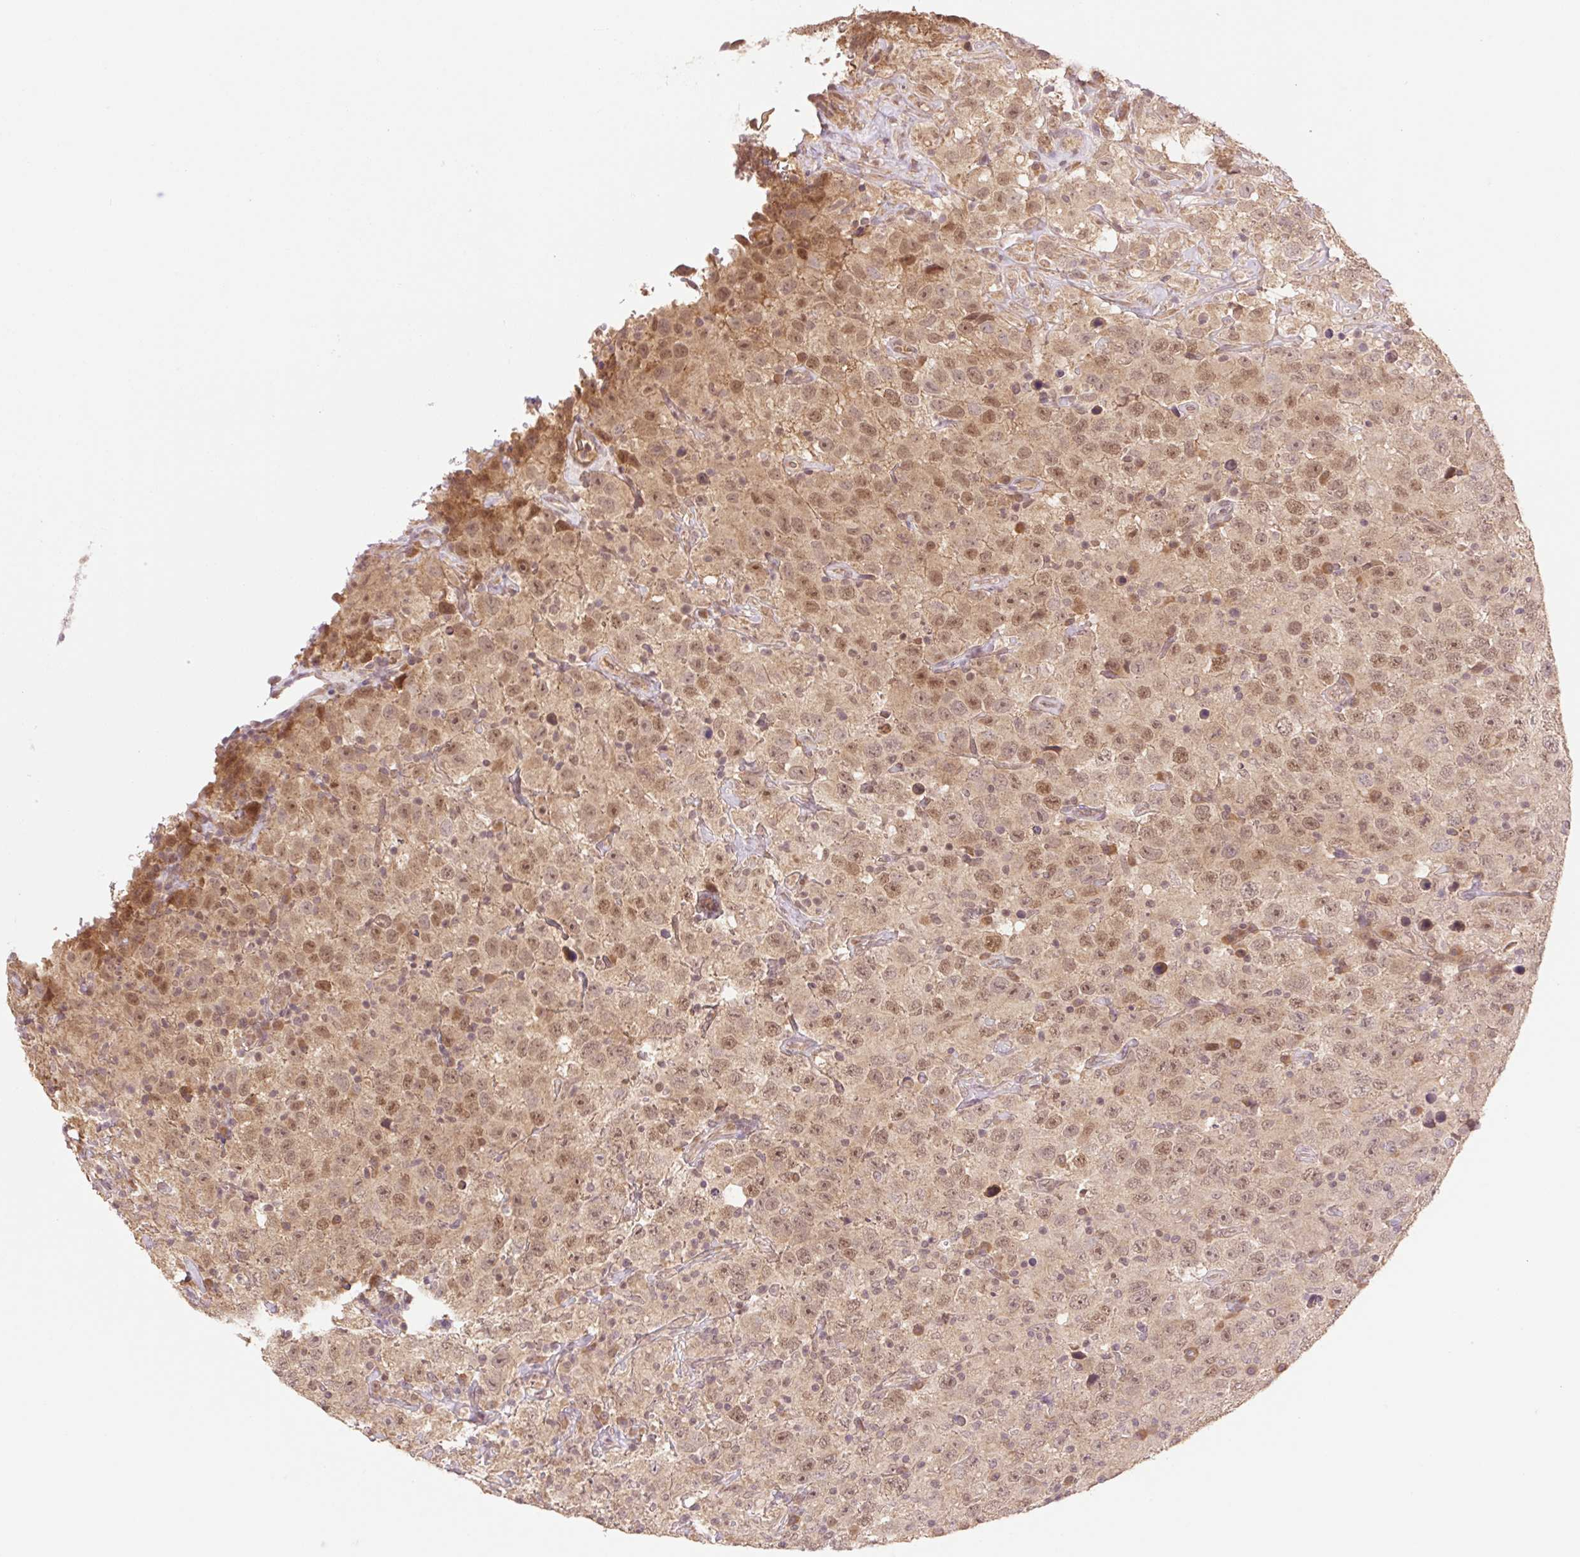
{"staining": {"intensity": "moderate", "quantity": ">75%", "location": "nuclear"}, "tissue": "testis cancer", "cell_type": "Tumor cells", "image_type": "cancer", "snomed": [{"axis": "morphology", "description": "Seminoma, NOS"}, {"axis": "topography", "description": "Testis"}], "caption": "An IHC histopathology image of tumor tissue is shown. Protein staining in brown highlights moderate nuclear positivity in testis cancer (seminoma) within tumor cells.", "gene": "YJU2B", "patient": {"sex": "male", "age": 41}}